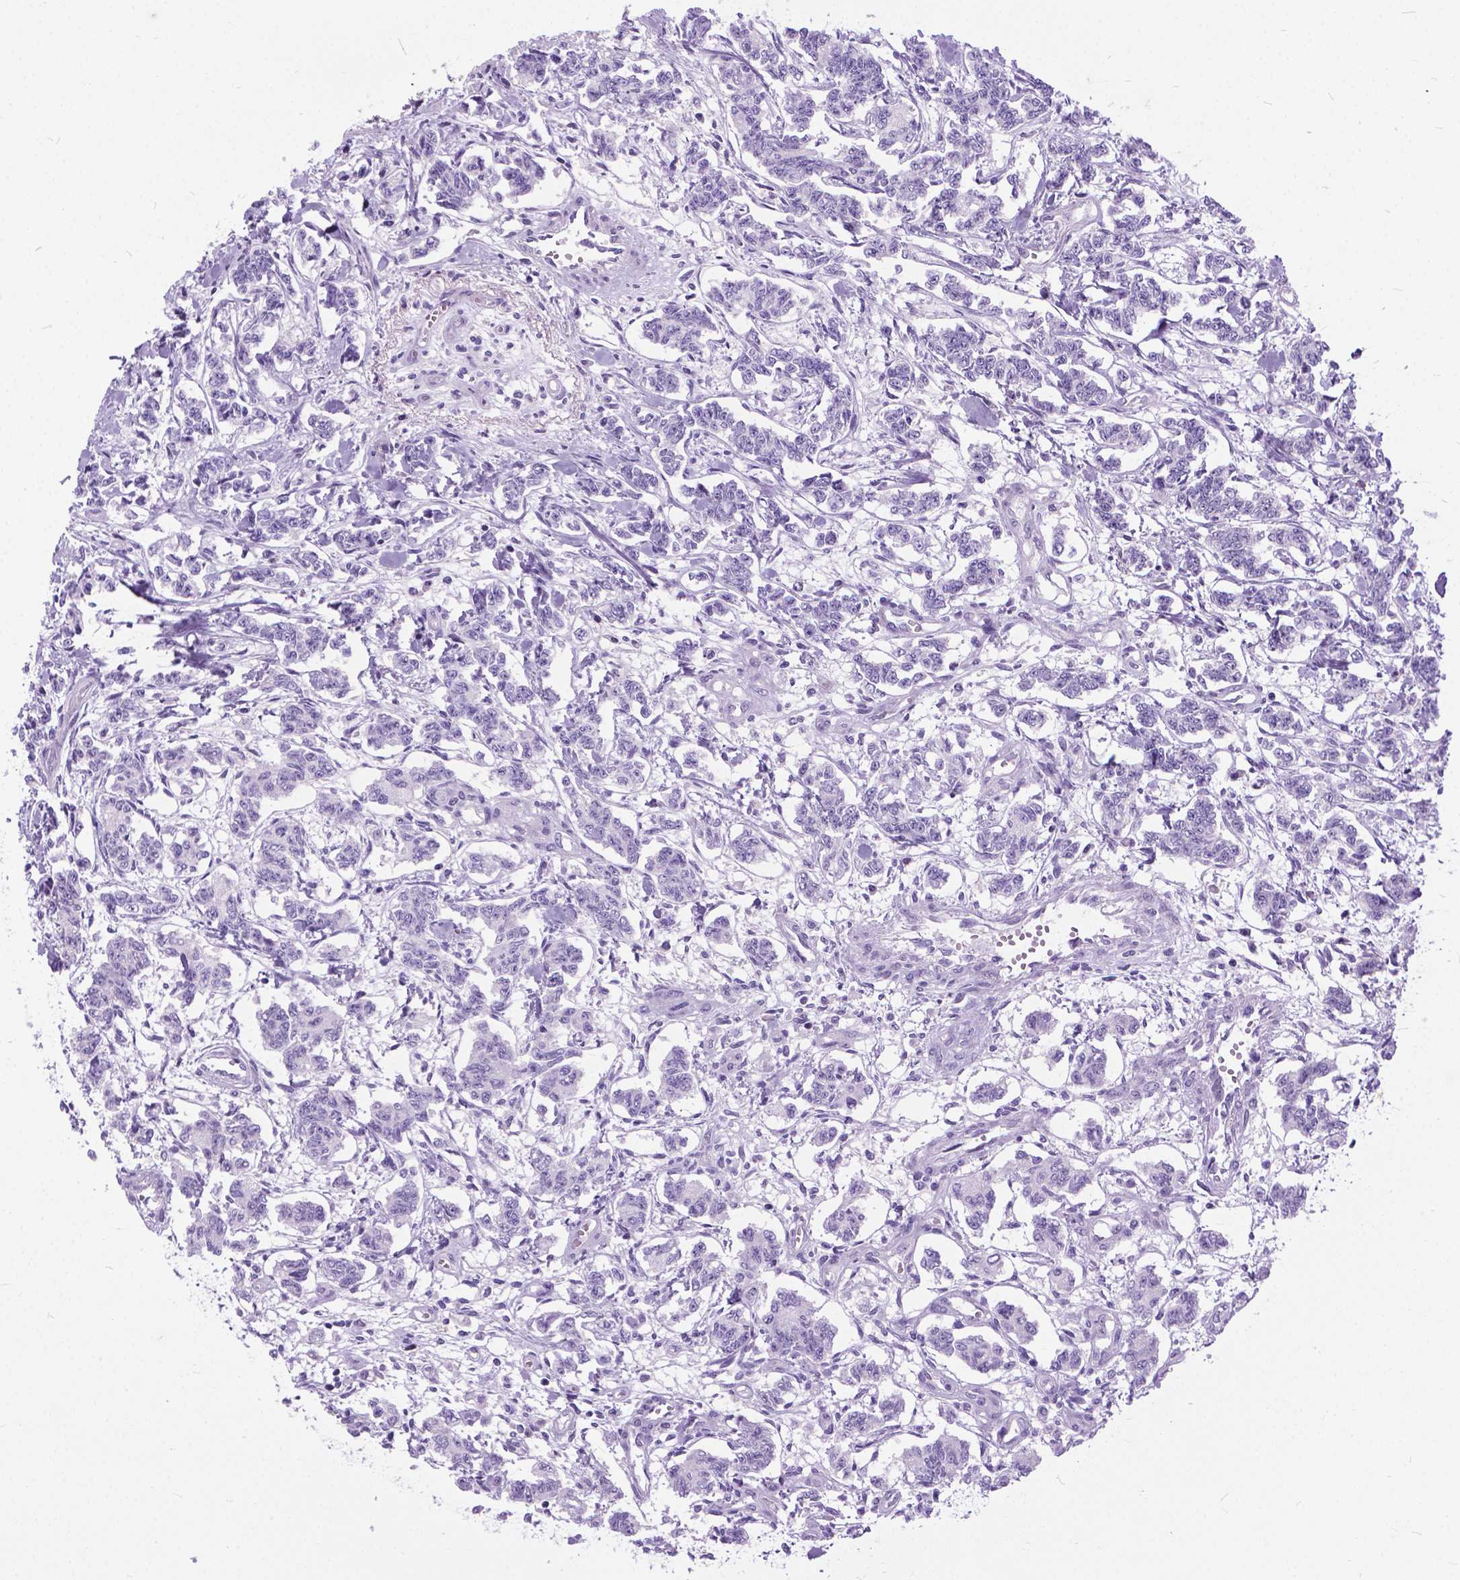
{"staining": {"intensity": "negative", "quantity": "none", "location": "none"}, "tissue": "carcinoid", "cell_type": "Tumor cells", "image_type": "cancer", "snomed": [{"axis": "morphology", "description": "Carcinoid, malignant, NOS"}, {"axis": "topography", "description": "Kidney"}], "caption": "Protein analysis of carcinoid exhibits no significant positivity in tumor cells.", "gene": "APCDD1L", "patient": {"sex": "female", "age": 41}}